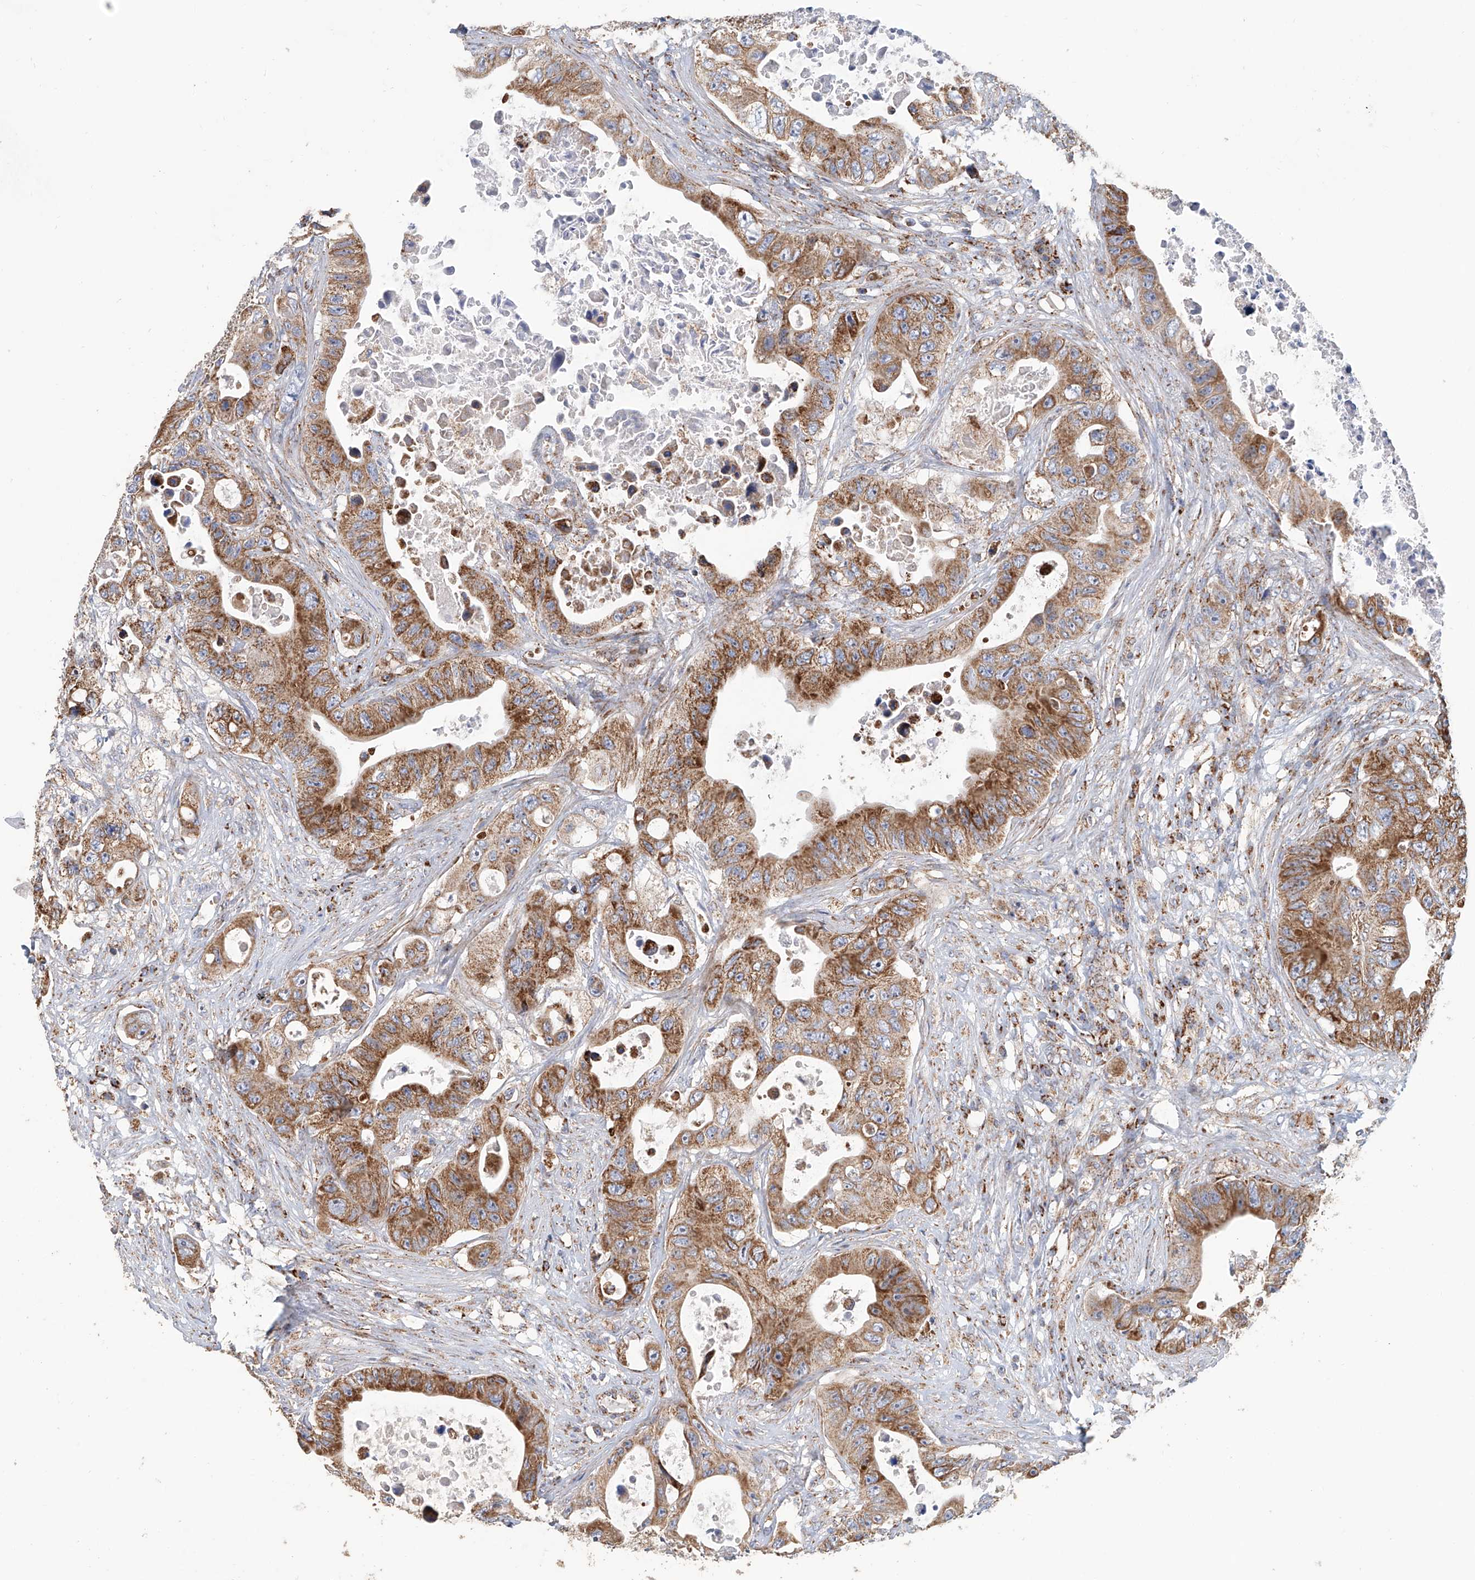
{"staining": {"intensity": "moderate", "quantity": ">75%", "location": "cytoplasmic/membranous"}, "tissue": "colorectal cancer", "cell_type": "Tumor cells", "image_type": "cancer", "snomed": [{"axis": "morphology", "description": "Adenocarcinoma, NOS"}, {"axis": "topography", "description": "Colon"}], "caption": "High-magnification brightfield microscopy of colorectal cancer stained with DAB (3,3'-diaminobenzidine) (brown) and counterstained with hematoxylin (blue). tumor cells exhibit moderate cytoplasmic/membranous staining is identified in approximately>75% of cells. (DAB (3,3'-diaminobenzidine) IHC, brown staining for protein, blue staining for nuclei).", "gene": "MCL1", "patient": {"sex": "female", "age": 46}}